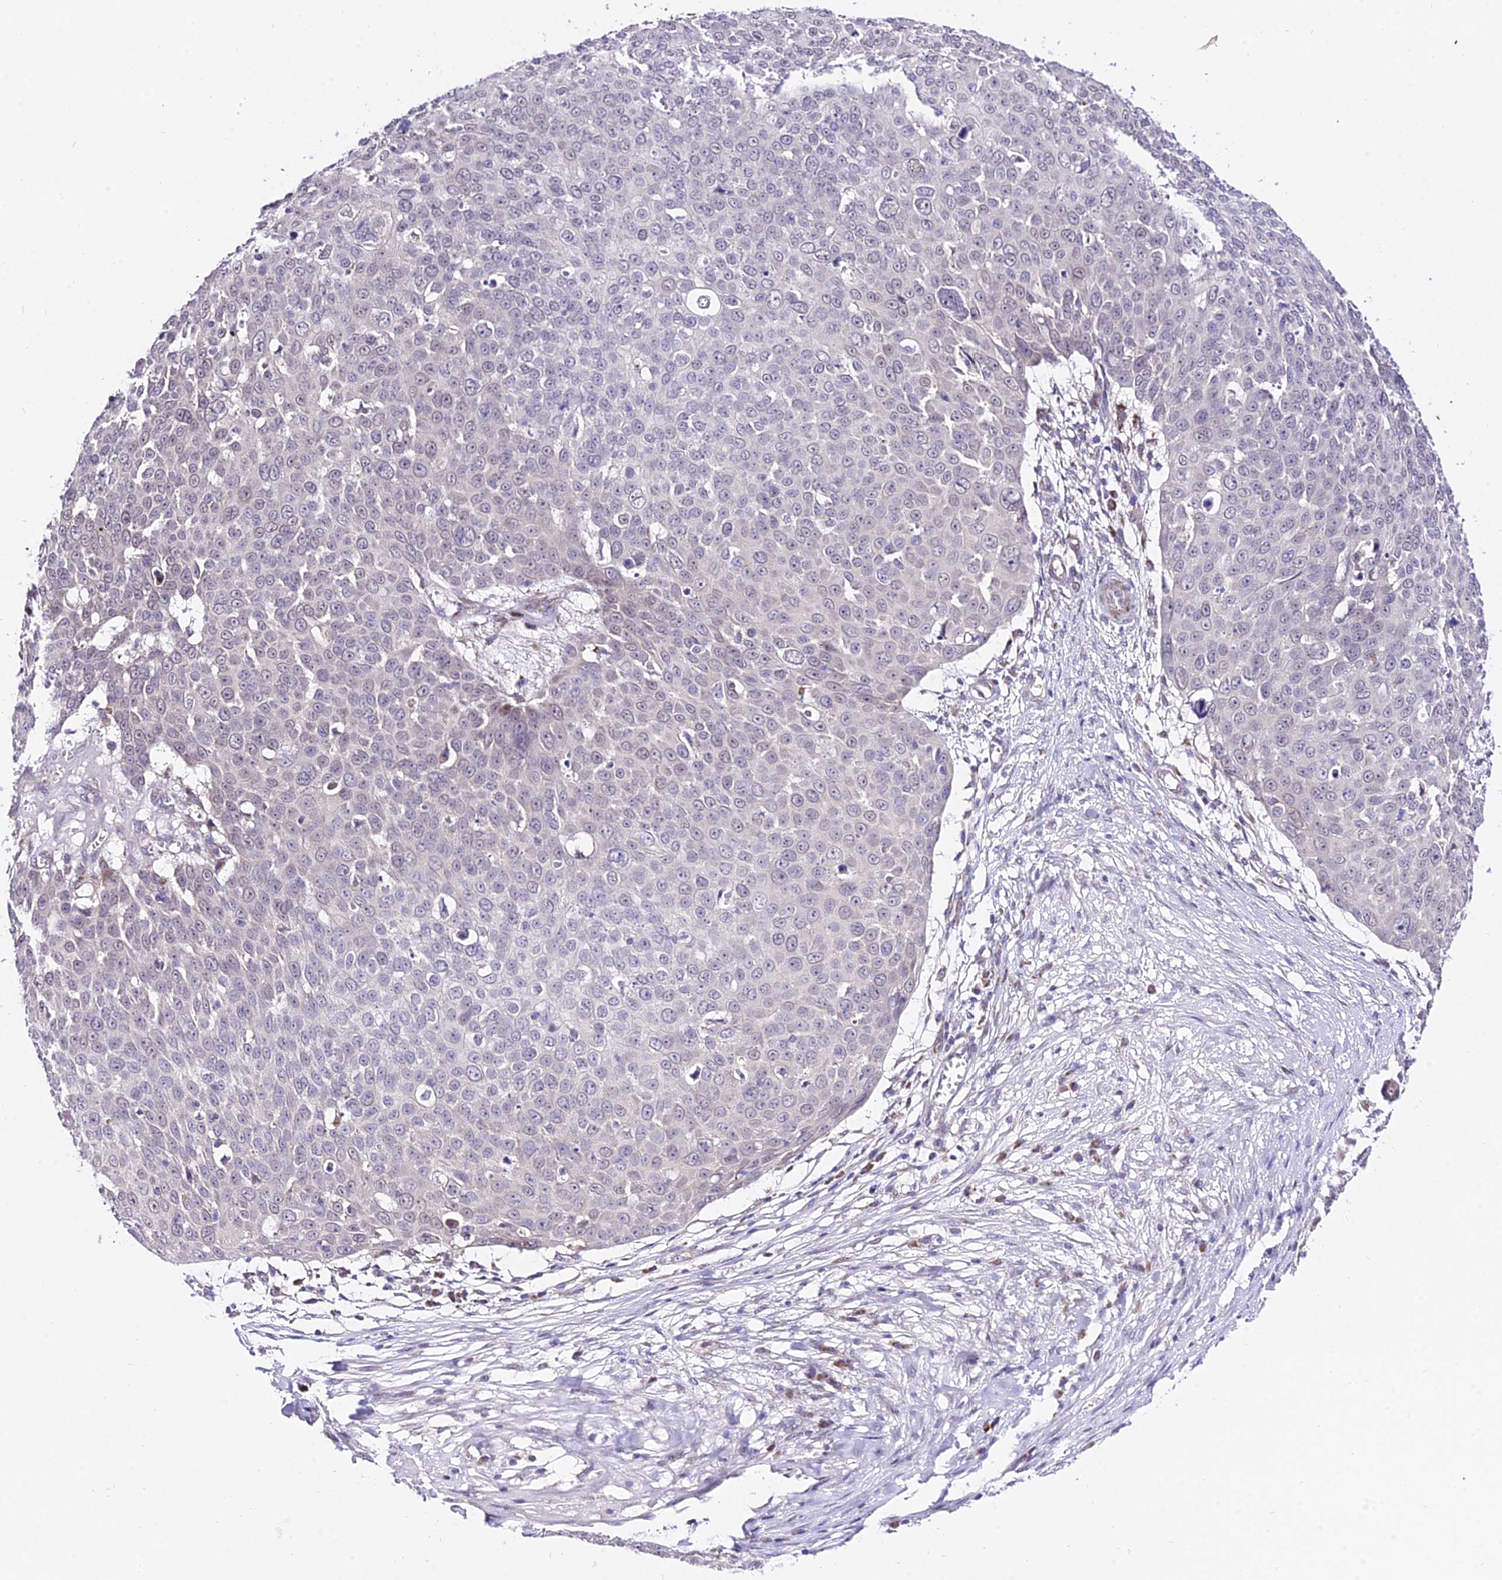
{"staining": {"intensity": "negative", "quantity": "none", "location": "none"}, "tissue": "skin cancer", "cell_type": "Tumor cells", "image_type": "cancer", "snomed": [{"axis": "morphology", "description": "Squamous cell carcinoma, NOS"}, {"axis": "topography", "description": "Skin"}], "caption": "Protein analysis of squamous cell carcinoma (skin) exhibits no significant staining in tumor cells.", "gene": "ATP5PB", "patient": {"sex": "male", "age": 71}}